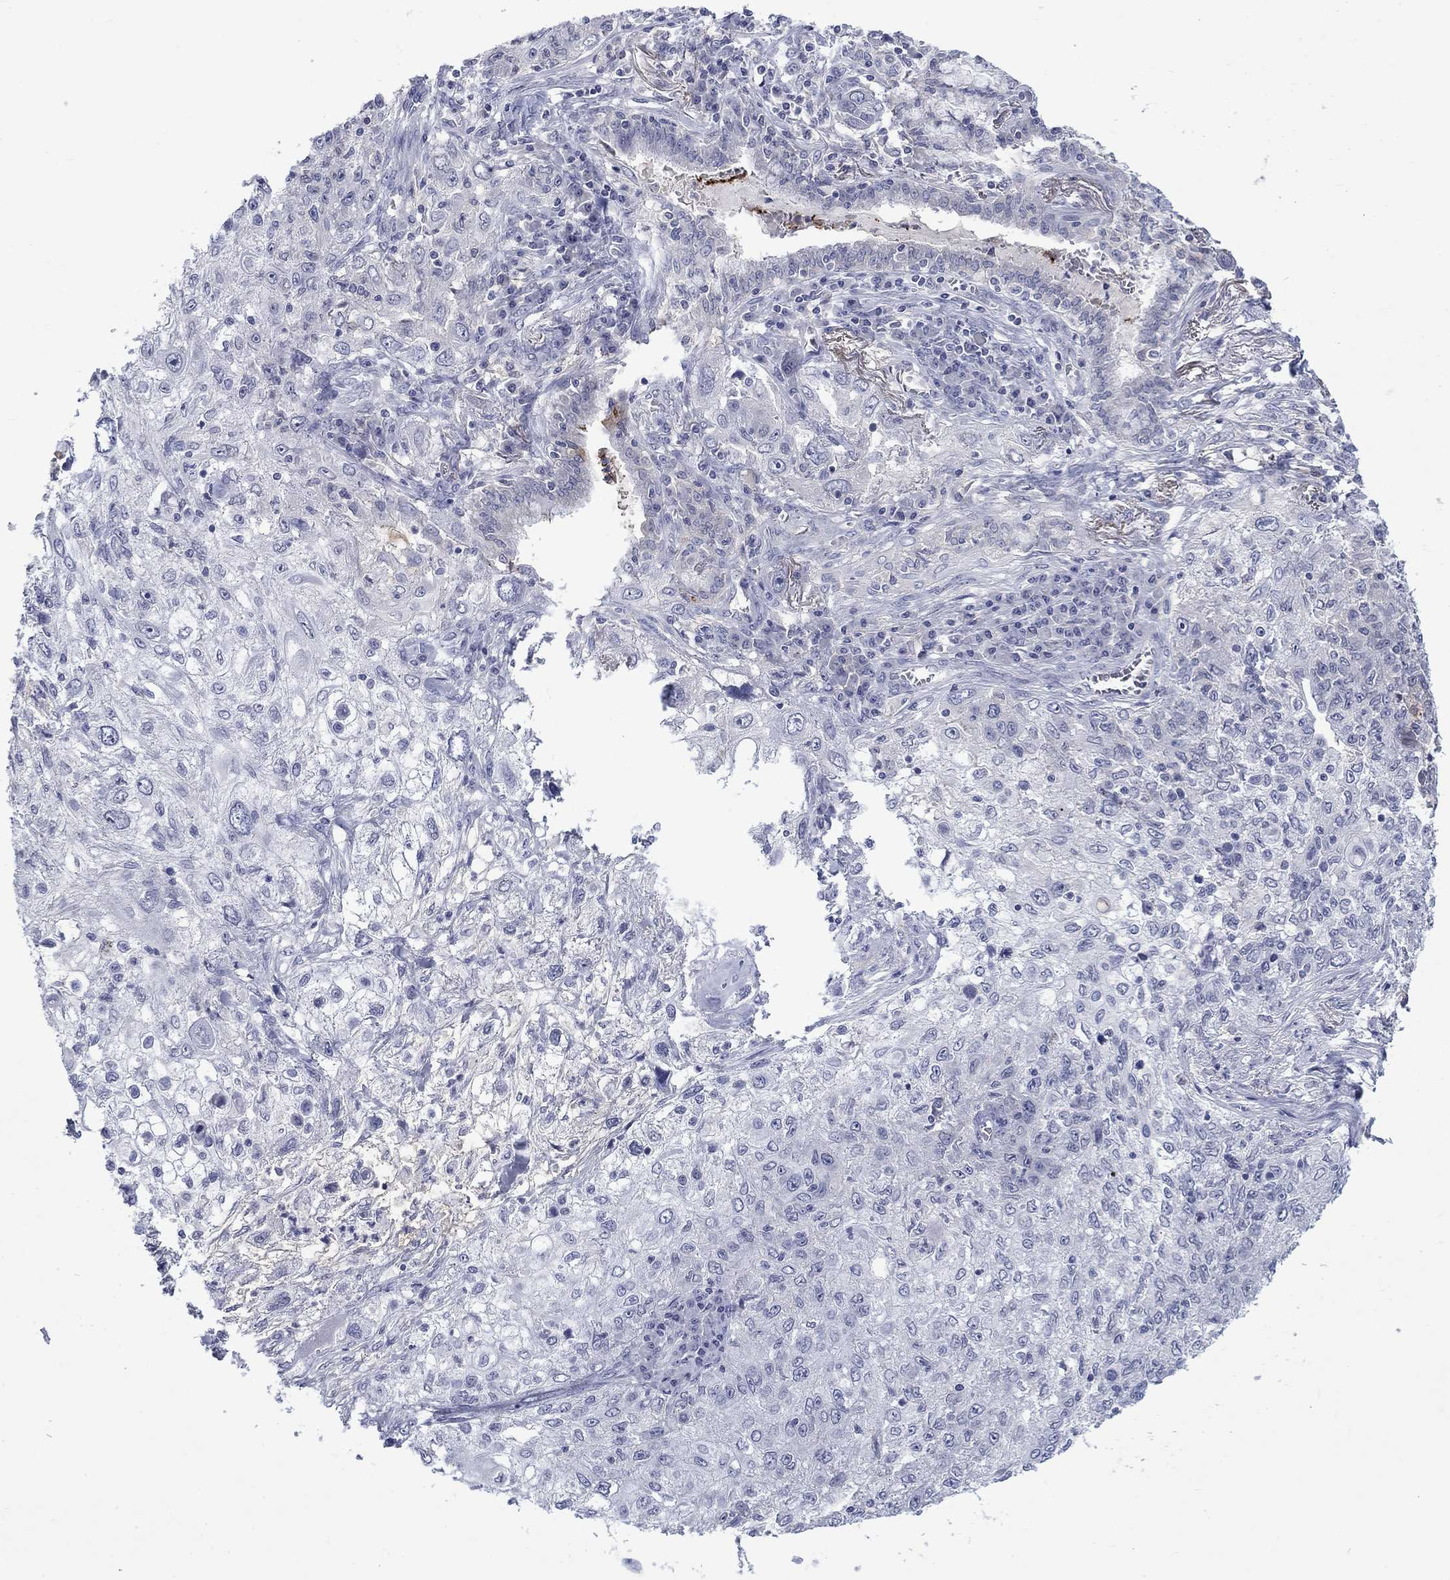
{"staining": {"intensity": "negative", "quantity": "none", "location": "none"}, "tissue": "lung cancer", "cell_type": "Tumor cells", "image_type": "cancer", "snomed": [{"axis": "morphology", "description": "Squamous cell carcinoma, NOS"}, {"axis": "topography", "description": "Lung"}], "caption": "Protein analysis of squamous cell carcinoma (lung) exhibits no significant staining in tumor cells.", "gene": "NSMF", "patient": {"sex": "female", "age": 69}}